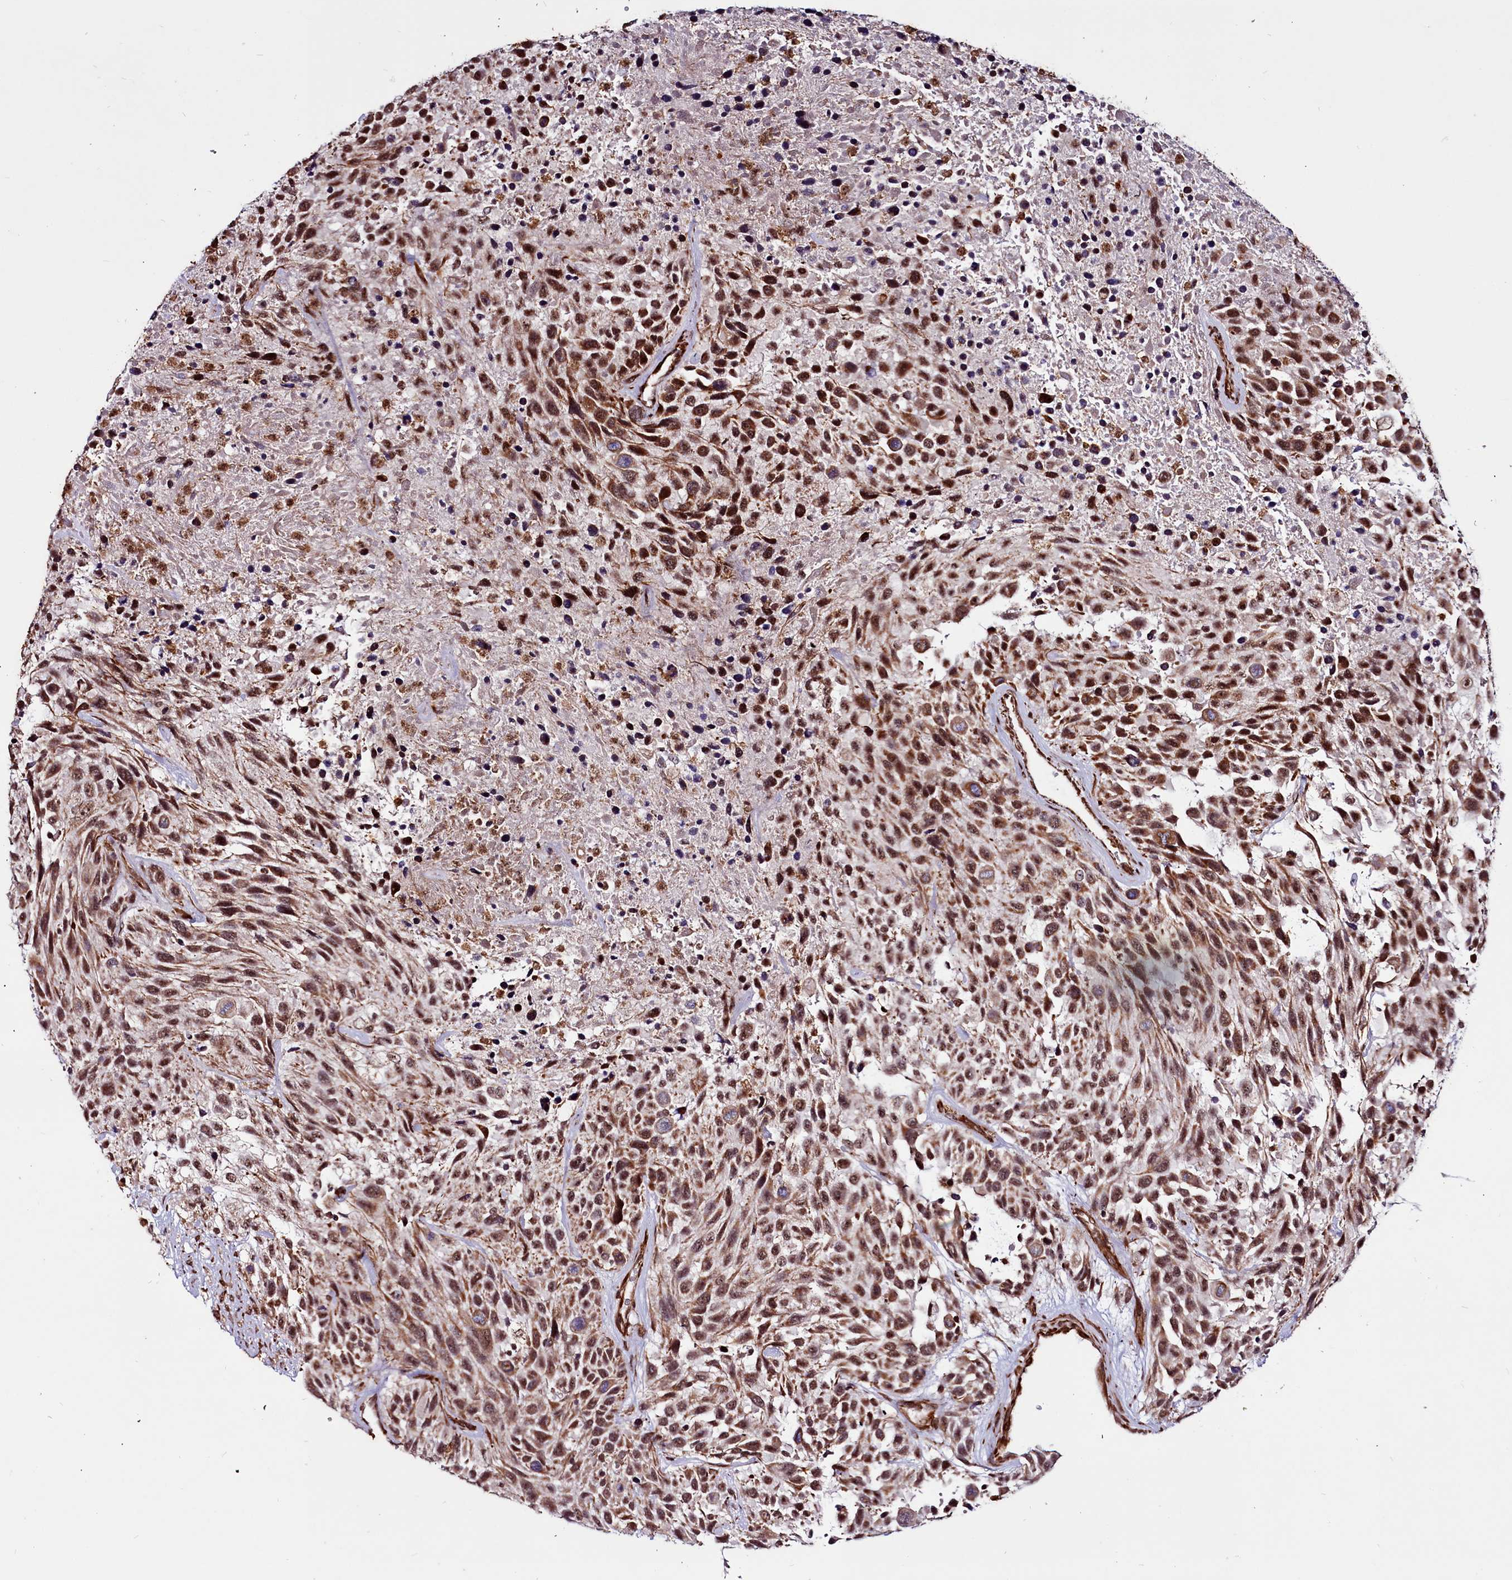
{"staining": {"intensity": "moderate", "quantity": ">75%", "location": "nuclear"}, "tissue": "urothelial cancer", "cell_type": "Tumor cells", "image_type": "cancer", "snomed": [{"axis": "morphology", "description": "Urothelial carcinoma, High grade"}, {"axis": "topography", "description": "Urinary bladder"}], "caption": "IHC micrograph of neoplastic tissue: high-grade urothelial carcinoma stained using immunohistochemistry (IHC) exhibits medium levels of moderate protein expression localized specifically in the nuclear of tumor cells, appearing as a nuclear brown color.", "gene": "CLK3", "patient": {"sex": "female", "age": 70}}